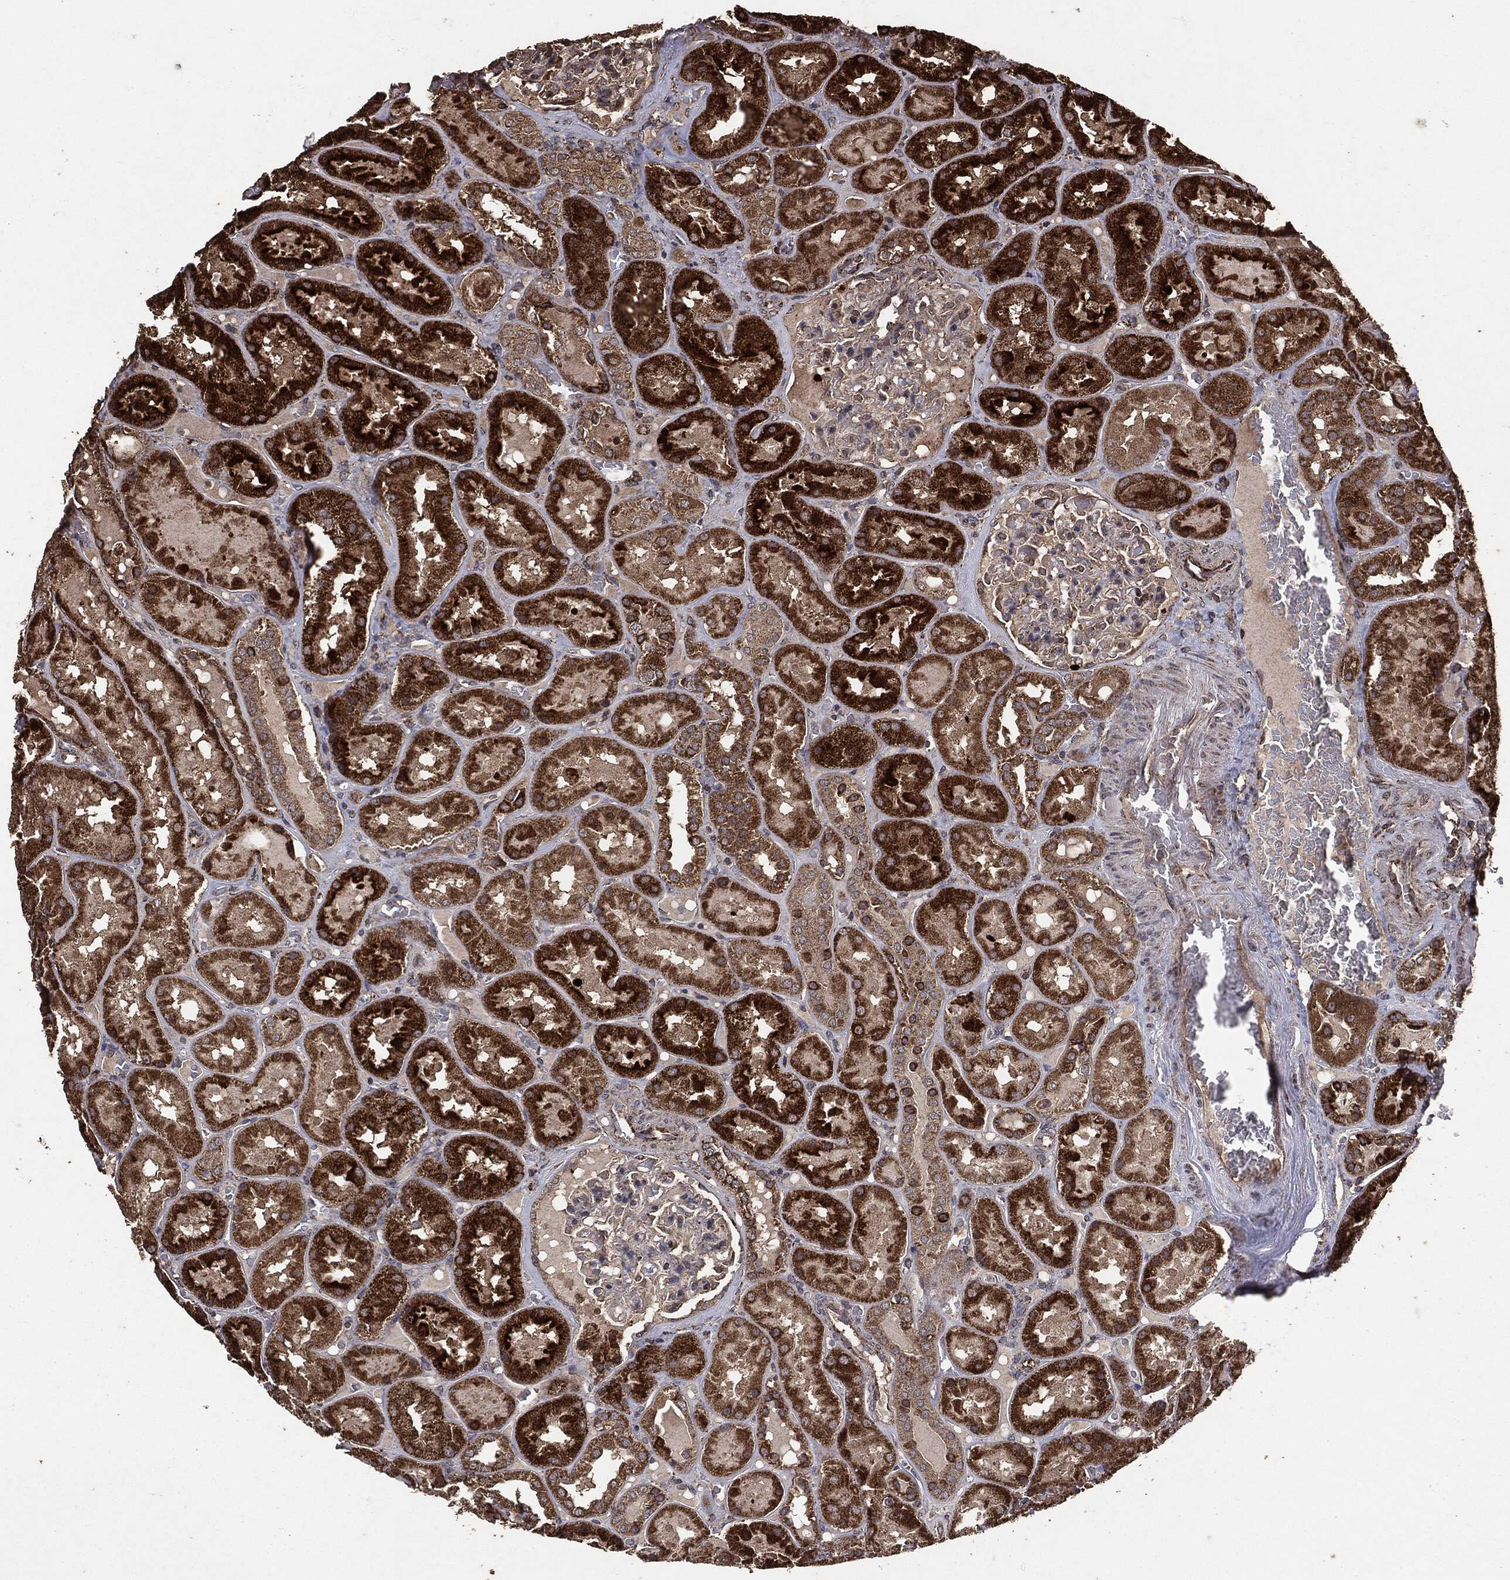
{"staining": {"intensity": "negative", "quantity": "none", "location": "none"}, "tissue": "kidney", "cell_type": "Cells in glomeruli", "image_type": "normal", "snomed": [{"axis": "morphology", "description": "Normal tissue, NOS"}, {"axis": "topography", "description": "Kidney"}], "caption": "Micrograph shows no protein expression in cells in glomeruli of benign kidney.", "gene": "MTOR", "patient": {"sex": "male", "age": 73}}